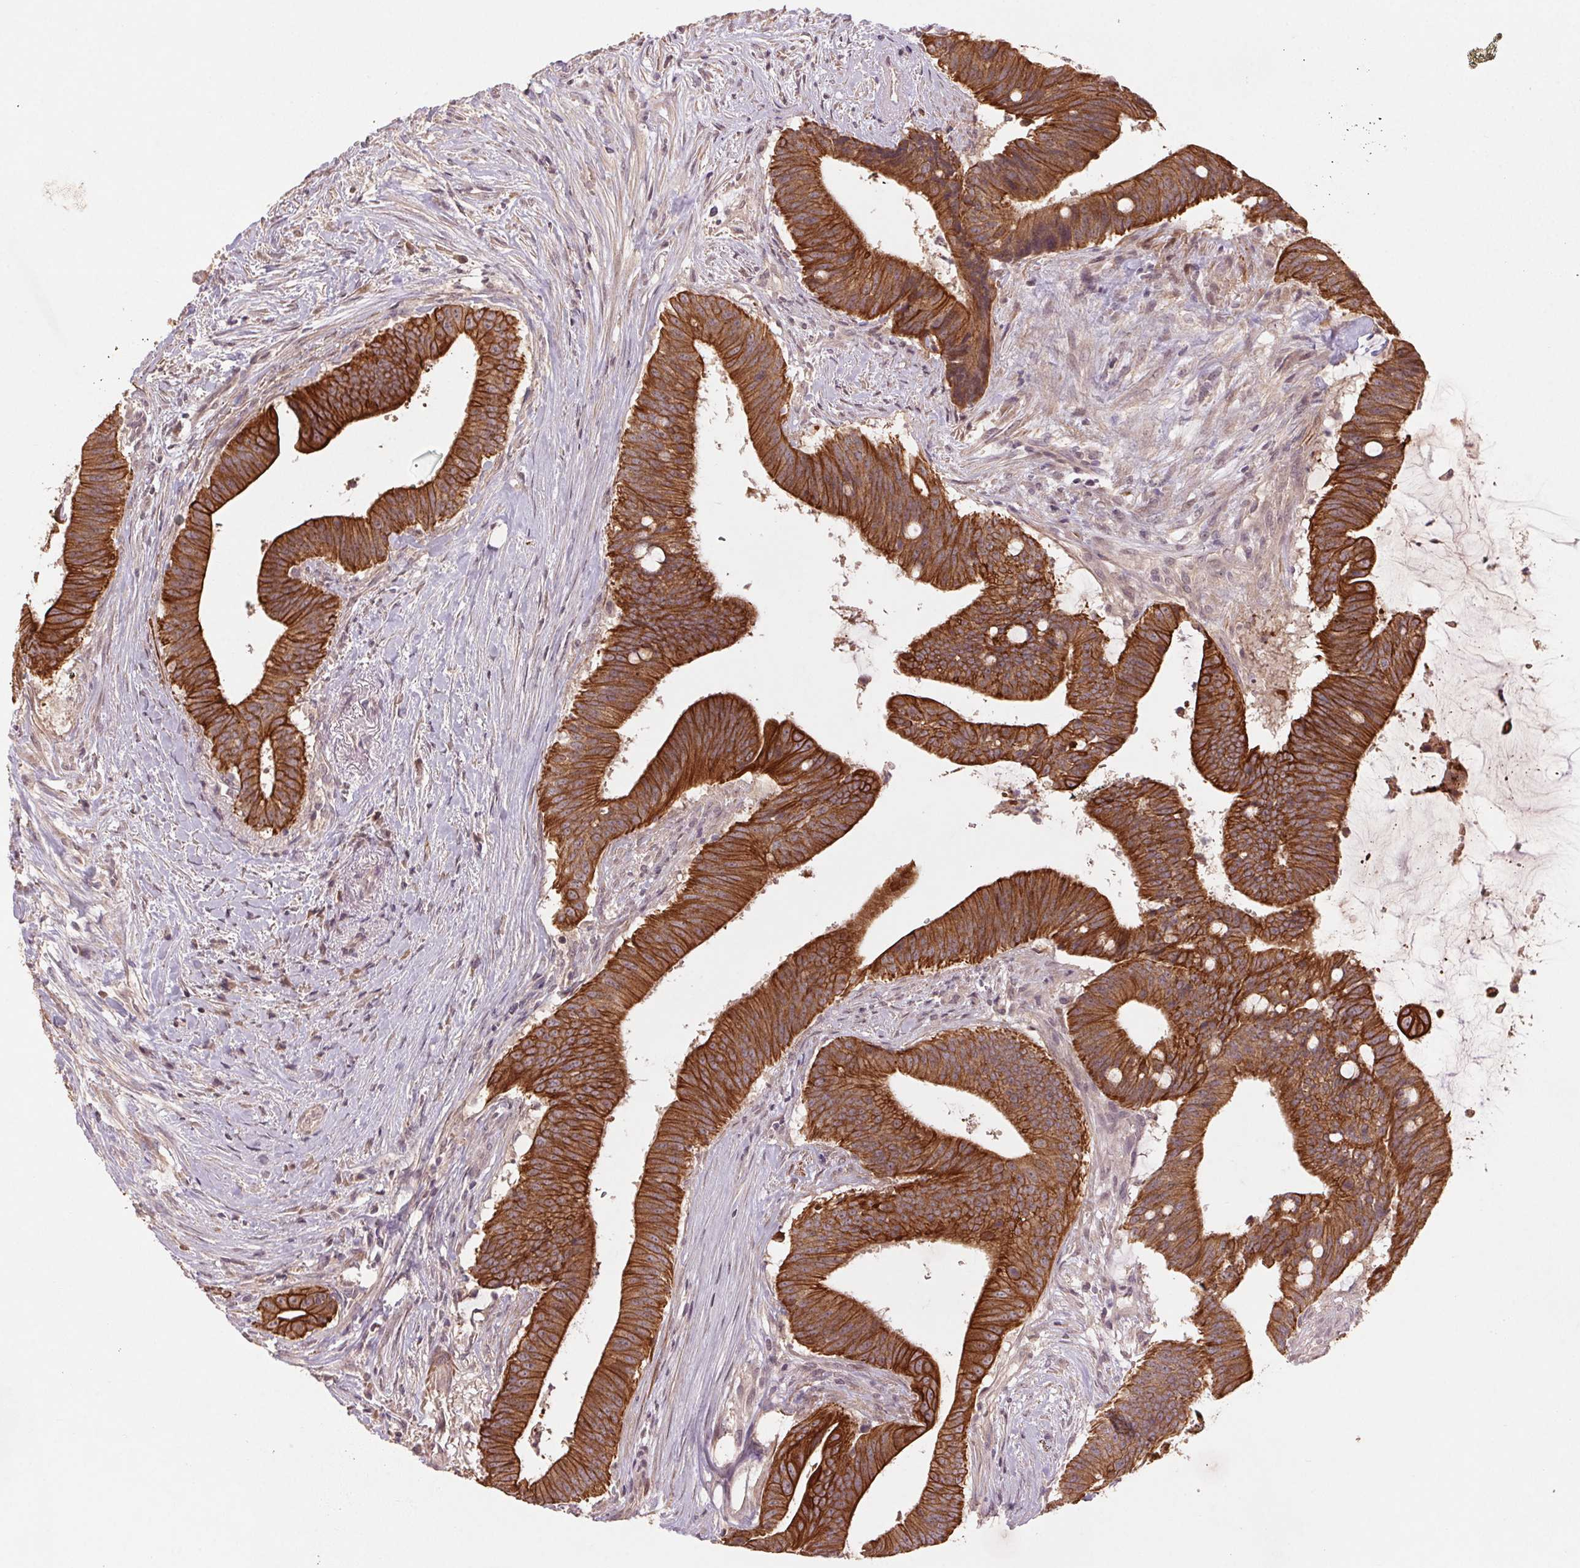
{"staining": {"intensity": "strong", "quantity": ">75%", "location": "cytoplasmic/membranous"}, "tissue": "colorectal cancer", "cell_type": "Tumor cells", "image_type": "cancer", "snomed": [{"axis": "morphology", "description": "Adenocarcinoma, NOS"}, {"axis": "topography", "description": "Colon"}], "caption": "Protein staining of colorectal cancer tissue exhibits strong cytoplasmic/membranous expression in approximately >75% of tumor cells.", "gene": "SMLR1", "patient": {"sex": "female", "age": 43}}